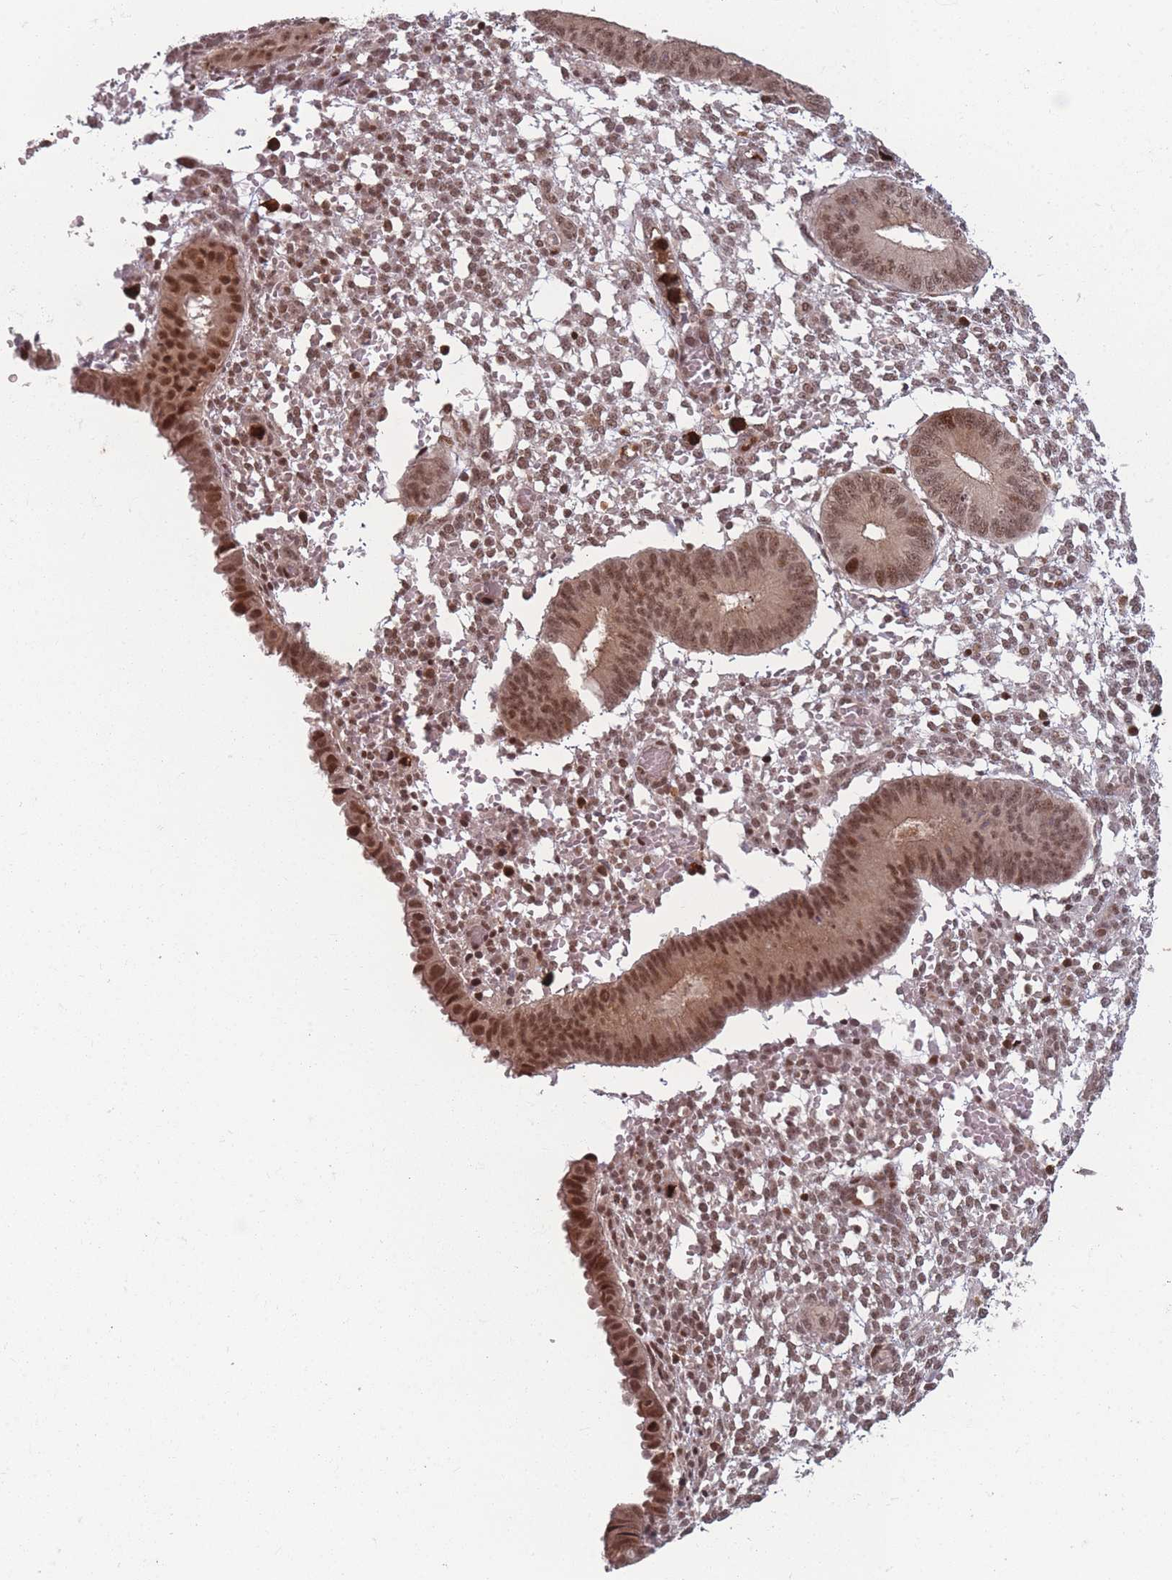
{"staining": {"intensity": "moderate", "quantity": "25%-75%", "location": "nuclear"}, "tissue": "endometrium", "cell_type": "Cells in endometrial stroma", "image_type": "normal", "snomed": [{"axis": "morphology", "description": "Normal tissue, NOS"}, {"axis": "topography", "description": "Endometrium"}], "caption": "Moderate nuclear protein positivity is seen in approximately 25%-75% of cells in endometrial stroma in endometrium.", "gene": "WDR55", "patient": {"sex": "female", "age": 49}}